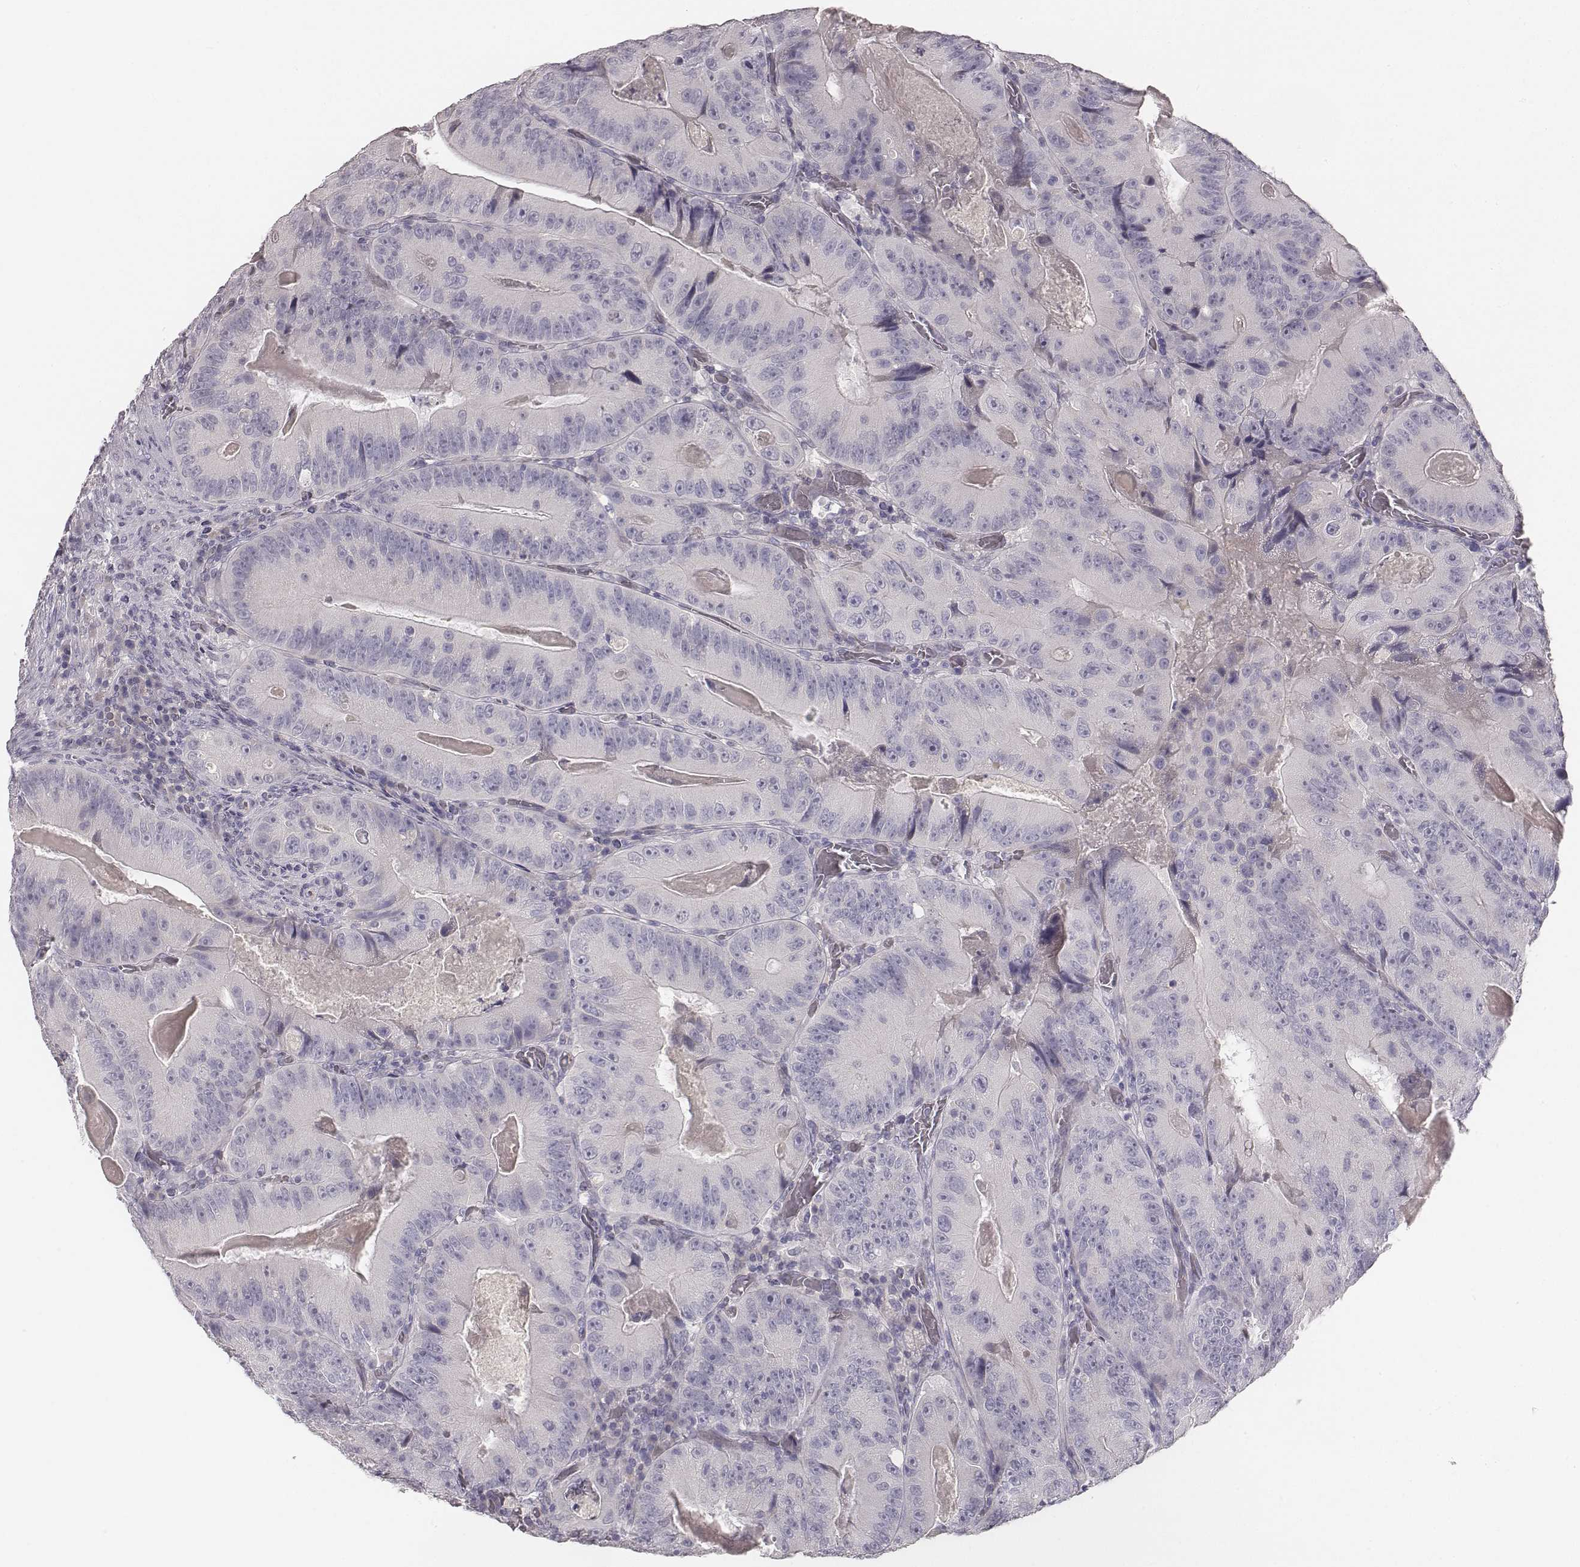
{"staining": {"intensity": "negative", "quantity": "none", "location": "none"}, "tissue": "colorectal cancer", "cell_type": "Tumor cells", "image_type": "cancer", "snomed": [{"axis": "morphology", "description": "Adenocarcinoma, NOS"}, {"axis": "topography", "description": "Colon"}], "caption": "Immunohistochemical staining of colorectal cancer exhibits no significant staining in tumor cells.", "gene": "MYH6", "patient": {"sex": "female", "age": 86}}